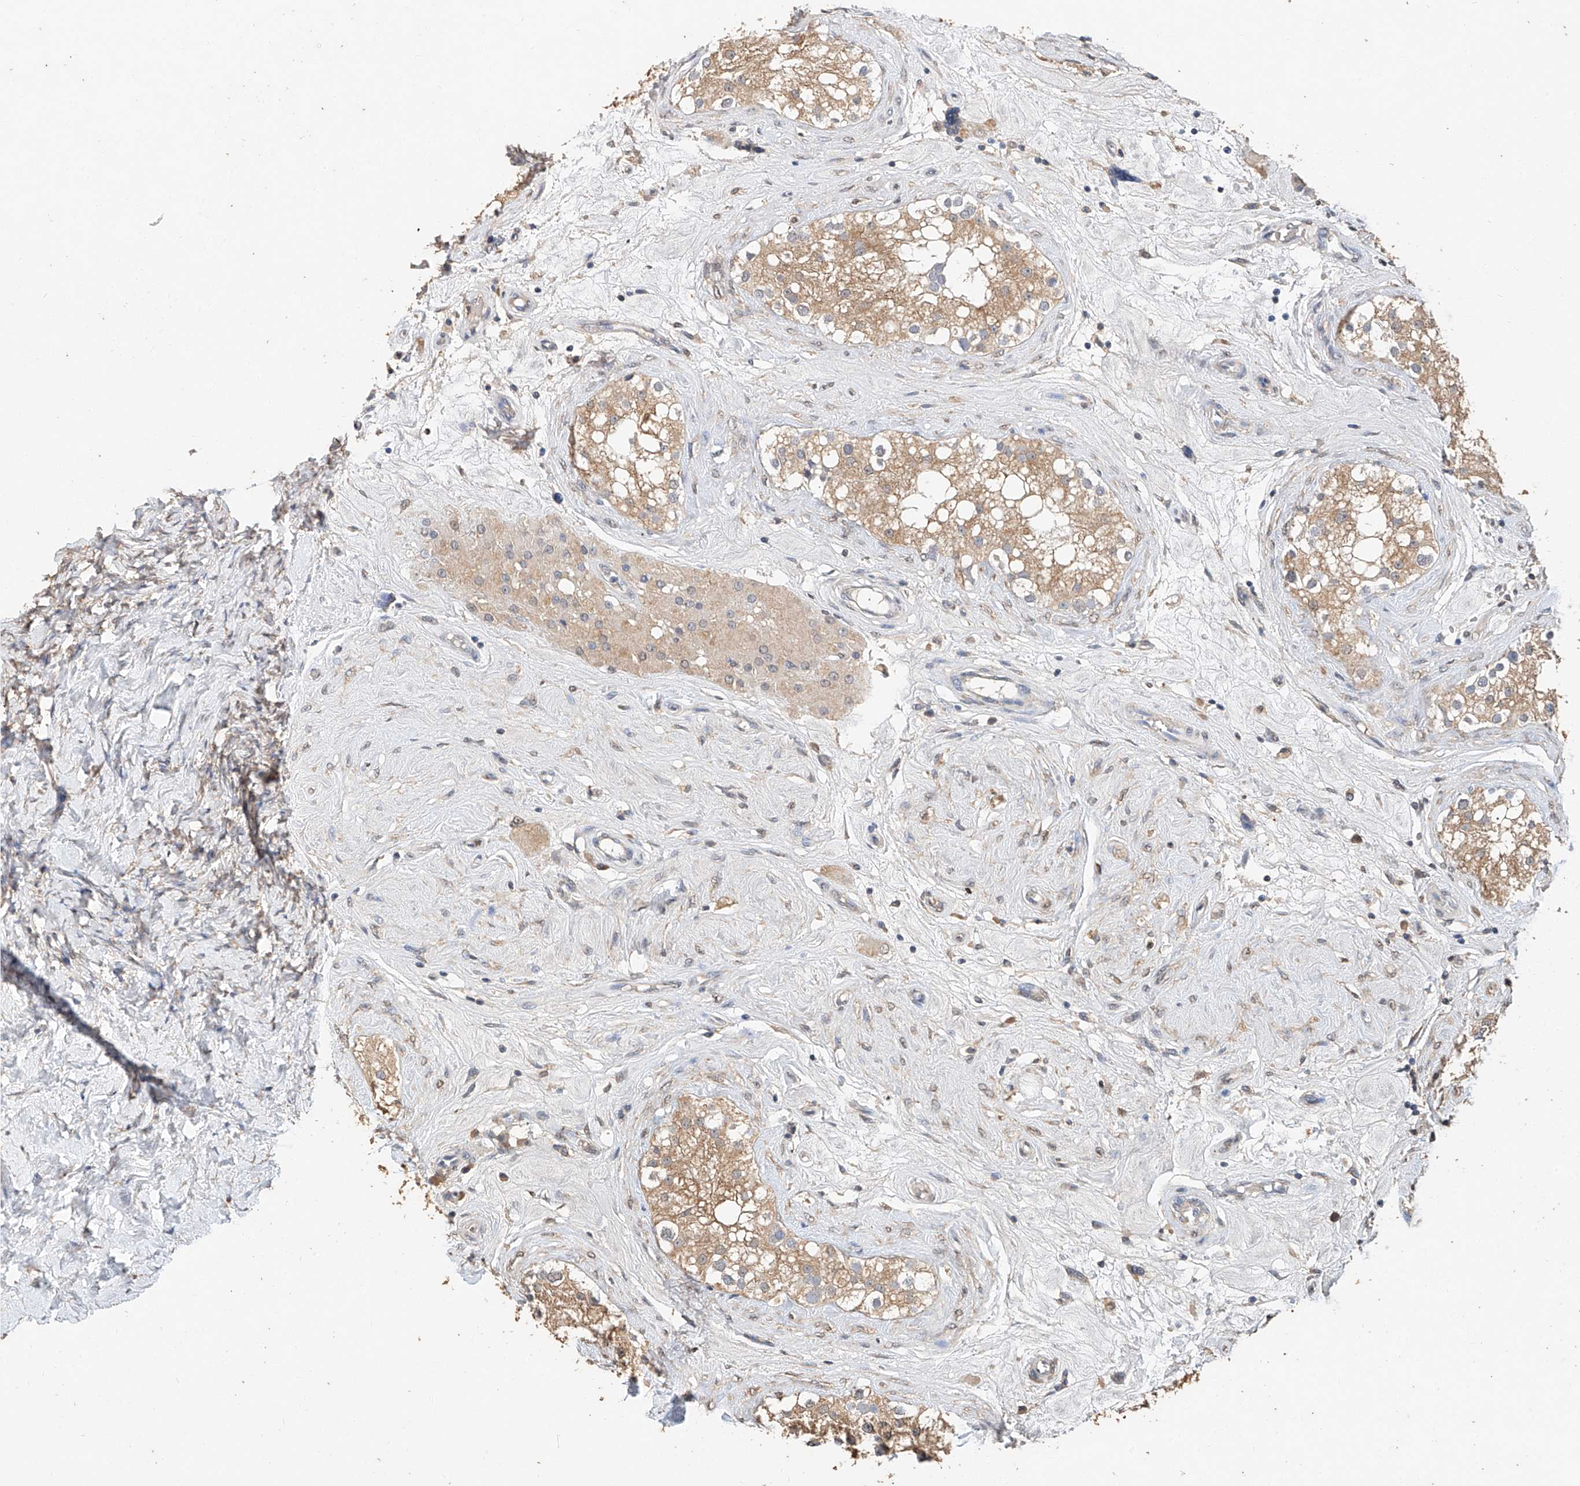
{"staining": {"intensity": "moderate", "quantity": ">75%", "location": "cytoplasmic/membranous"}, "tissue": "testis", "cell_type": "Cells in seminiferous ducts", "image_type": "normal", "snomed": [{"axis": "morphology", "description": "Normal tissue, NOS"}, {"axis": "topography", "description": "Testis"}], "caption": "Immunohistochemical staining of unremarkable testis exhibits moderate cytoplasmic/membranous protein positivity in about >75% of cells in seminiferous ducts. The staining is performed using DAB brown chromogen to label protein expression. The nuclei are counter-stained blue using hematoxylin.", "gene": "CERS4", "patient": {"sex": "male", "age": 84}}